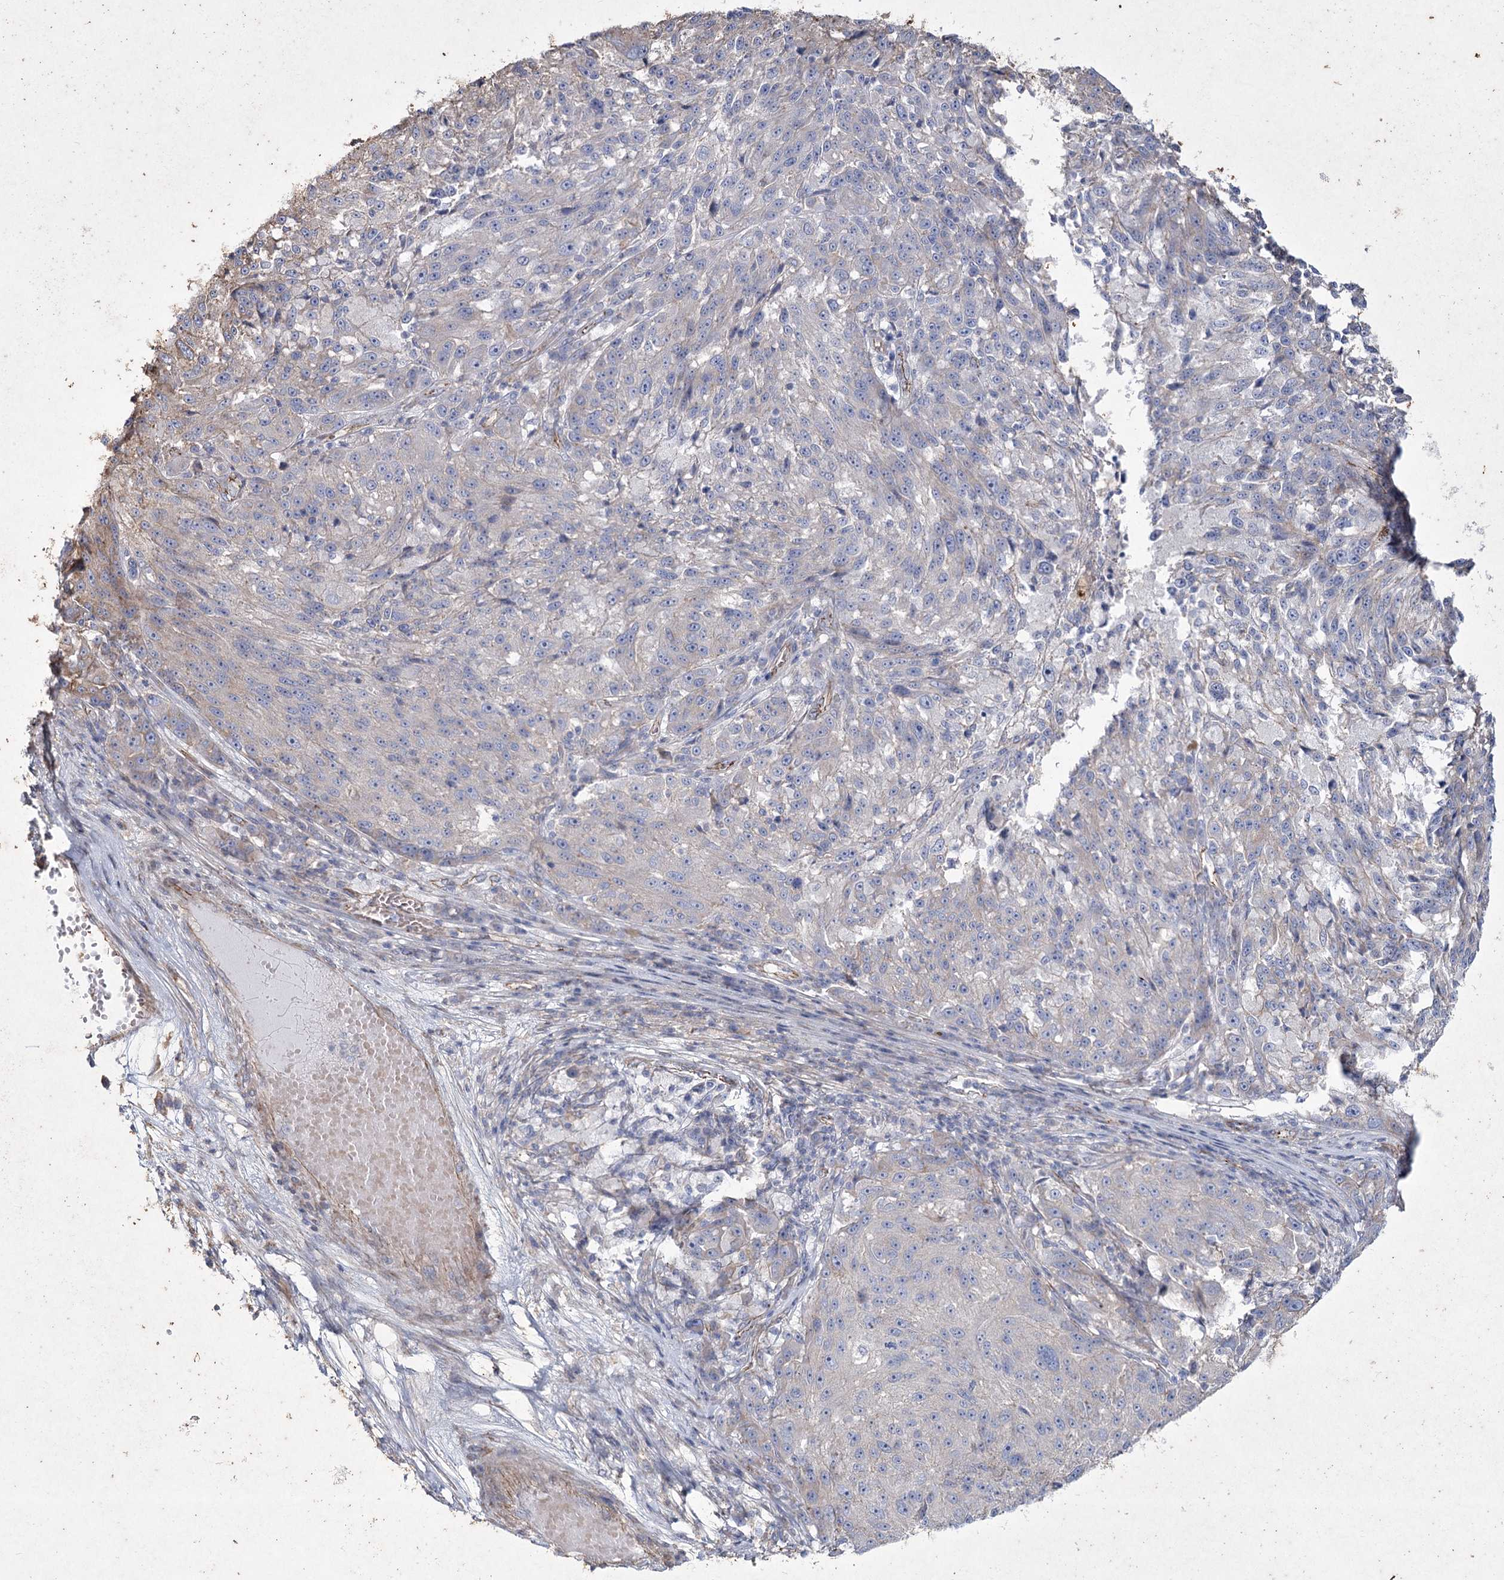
{"staining": {"intensity": "negative", "quantity": "none", "location": "none"}, "tissue": "melanoma", "cell_type": "Tumor cells", "image_type": "cancer", "snomed": [{"axis": "morphology", "description": "Malignant melanoma, NOS"}, {"axis": "topography", "description": "Skin"}], "caption": "Malignant melanoma stained for a protein using immunohistochemistry (IHC) demonstrates no expression tumor cells.", "gene": "LDLRAD3", "patient": {"sex": "male", "age": 53}}